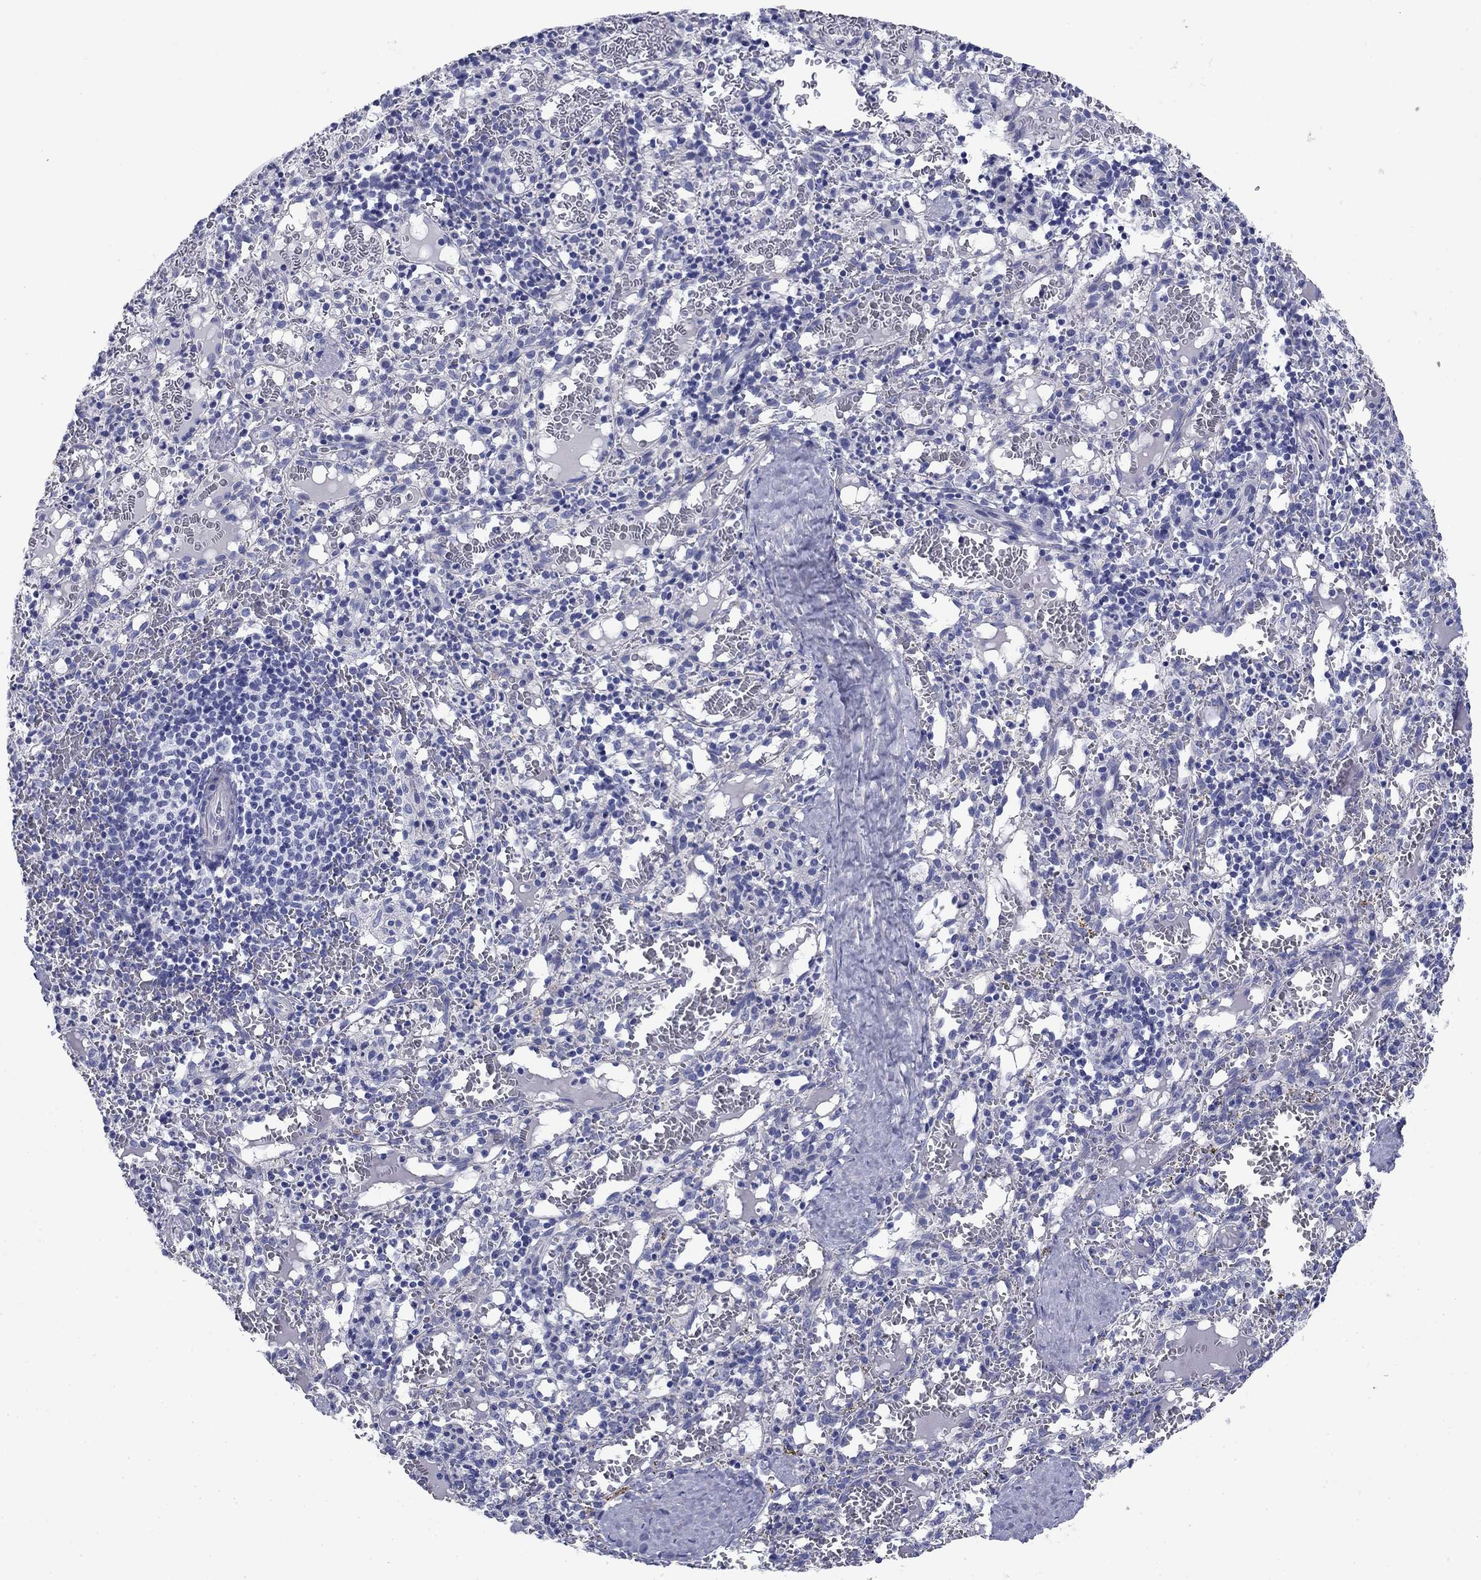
{"staining": {"intensity": "negative", "quantity": "none", "location": "none"}, "tissue": "spleen", "cell_type": "Cells in red pulp", "image_type": "normal", "snomed": [{"axis": "morphology", "description": "Normal tissue, NOS"}, {"axis": "topography", "description": "Spleen"}], "caption": "Micrograph shows no significant protein positivity in cells in red pulp of benign spleen. Nuclei are stained in blue.", "gene": "PRKCG", "patient": {"sex": "male", "age": 11}}